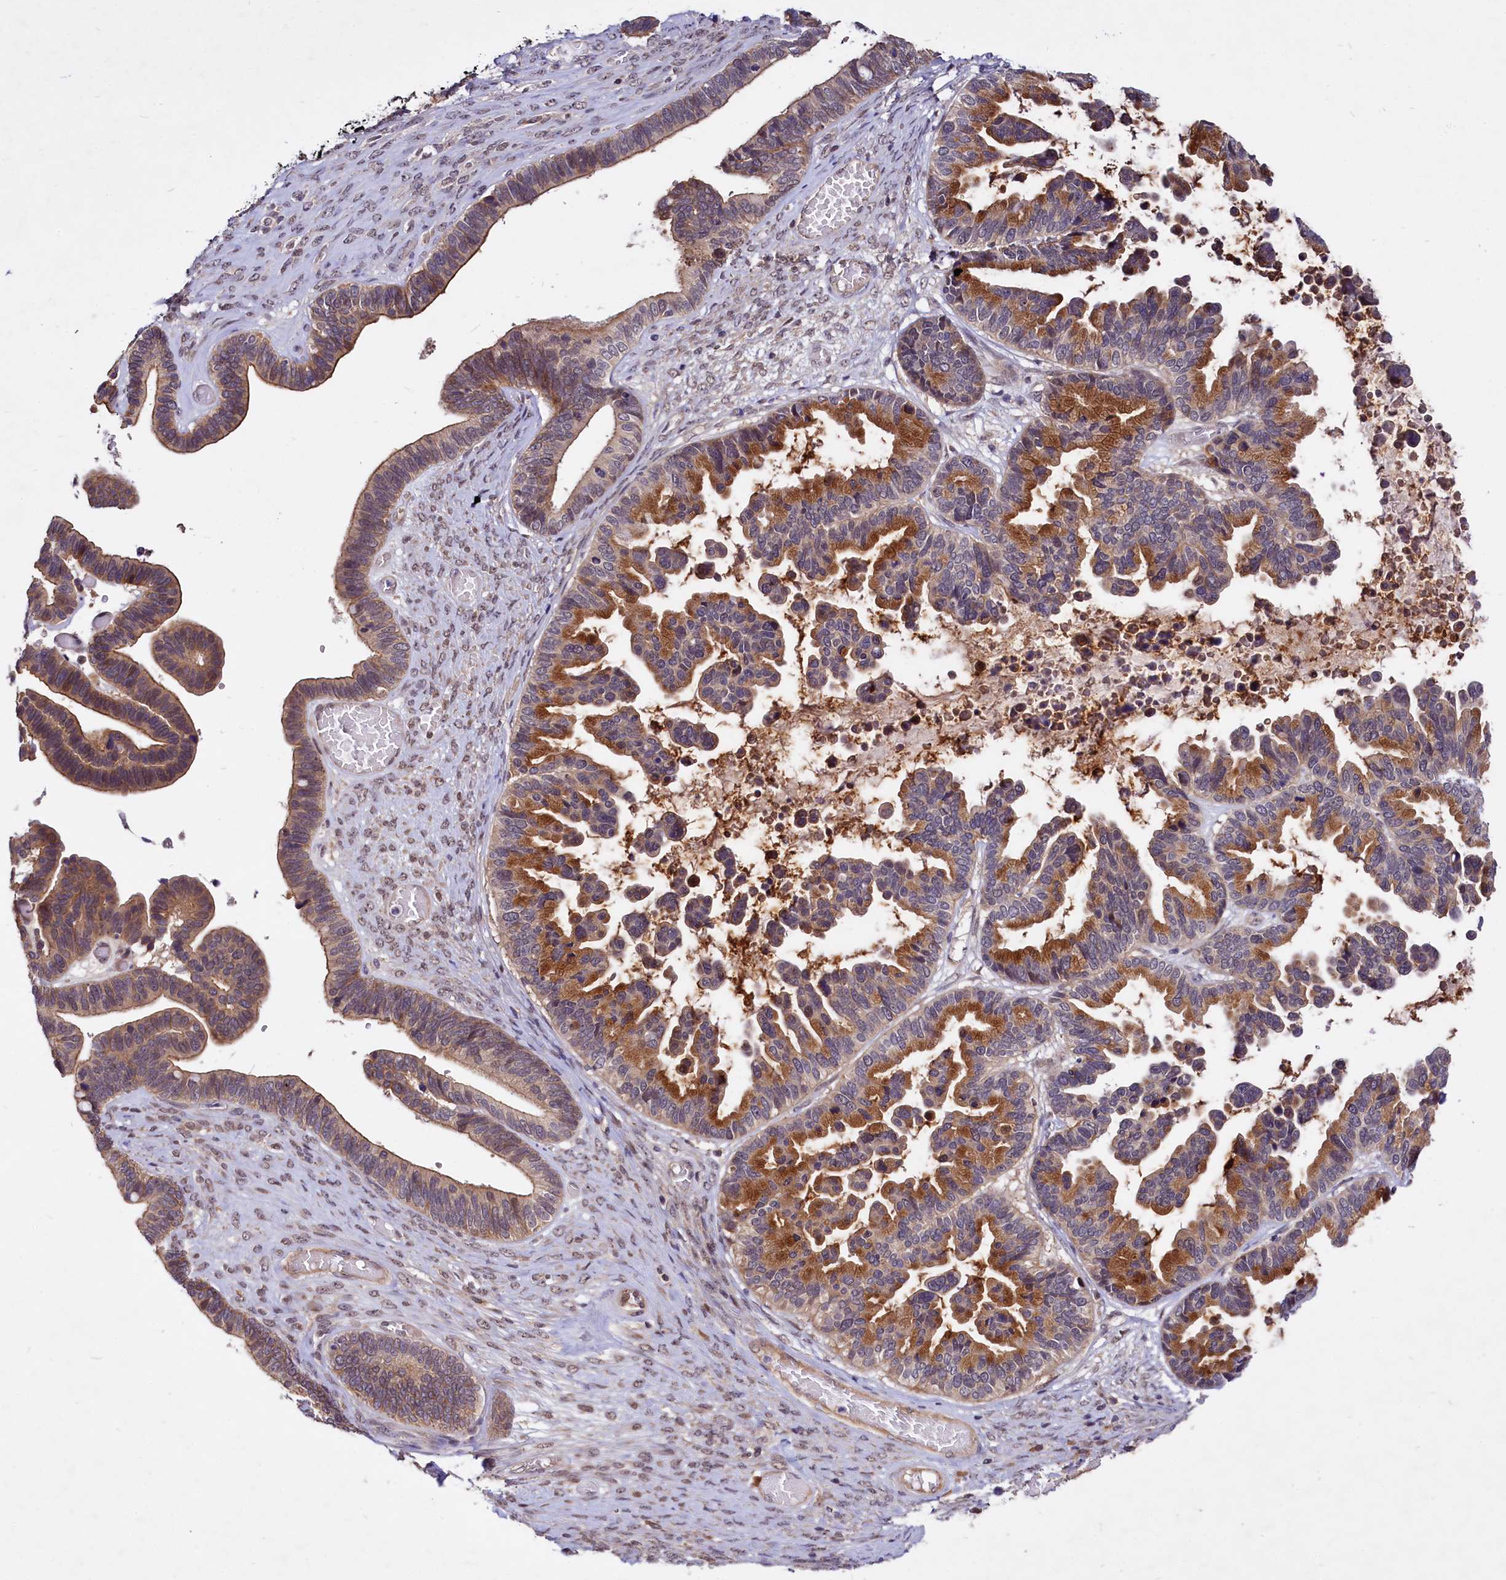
{"staining": {"intensity": "moderate", "quantity": ">75%", "location": "cytoplasmic/membranous"}, "tissue": "ovarian cancer", "cell_type": "Tumor cells", "image_type": "cancer", "snomed": [{"axis": "morphology", "description": "Cystadenocarcinoma, serous, NOS"}, {"axis": "topography", "description": "Ovary"}], "caption": "DAB (3,3'-diaminobenzidine) immunohistochemical staining of human ovarian cancer (serous cystadenocarcinoma) shows moderate cytoplasmic/membranous protein positivity in about >75% of tumor cells. Nuclei are stained in blue.", "gene": "UBE3A", "patient": {"sex": "female", "age": 56}}